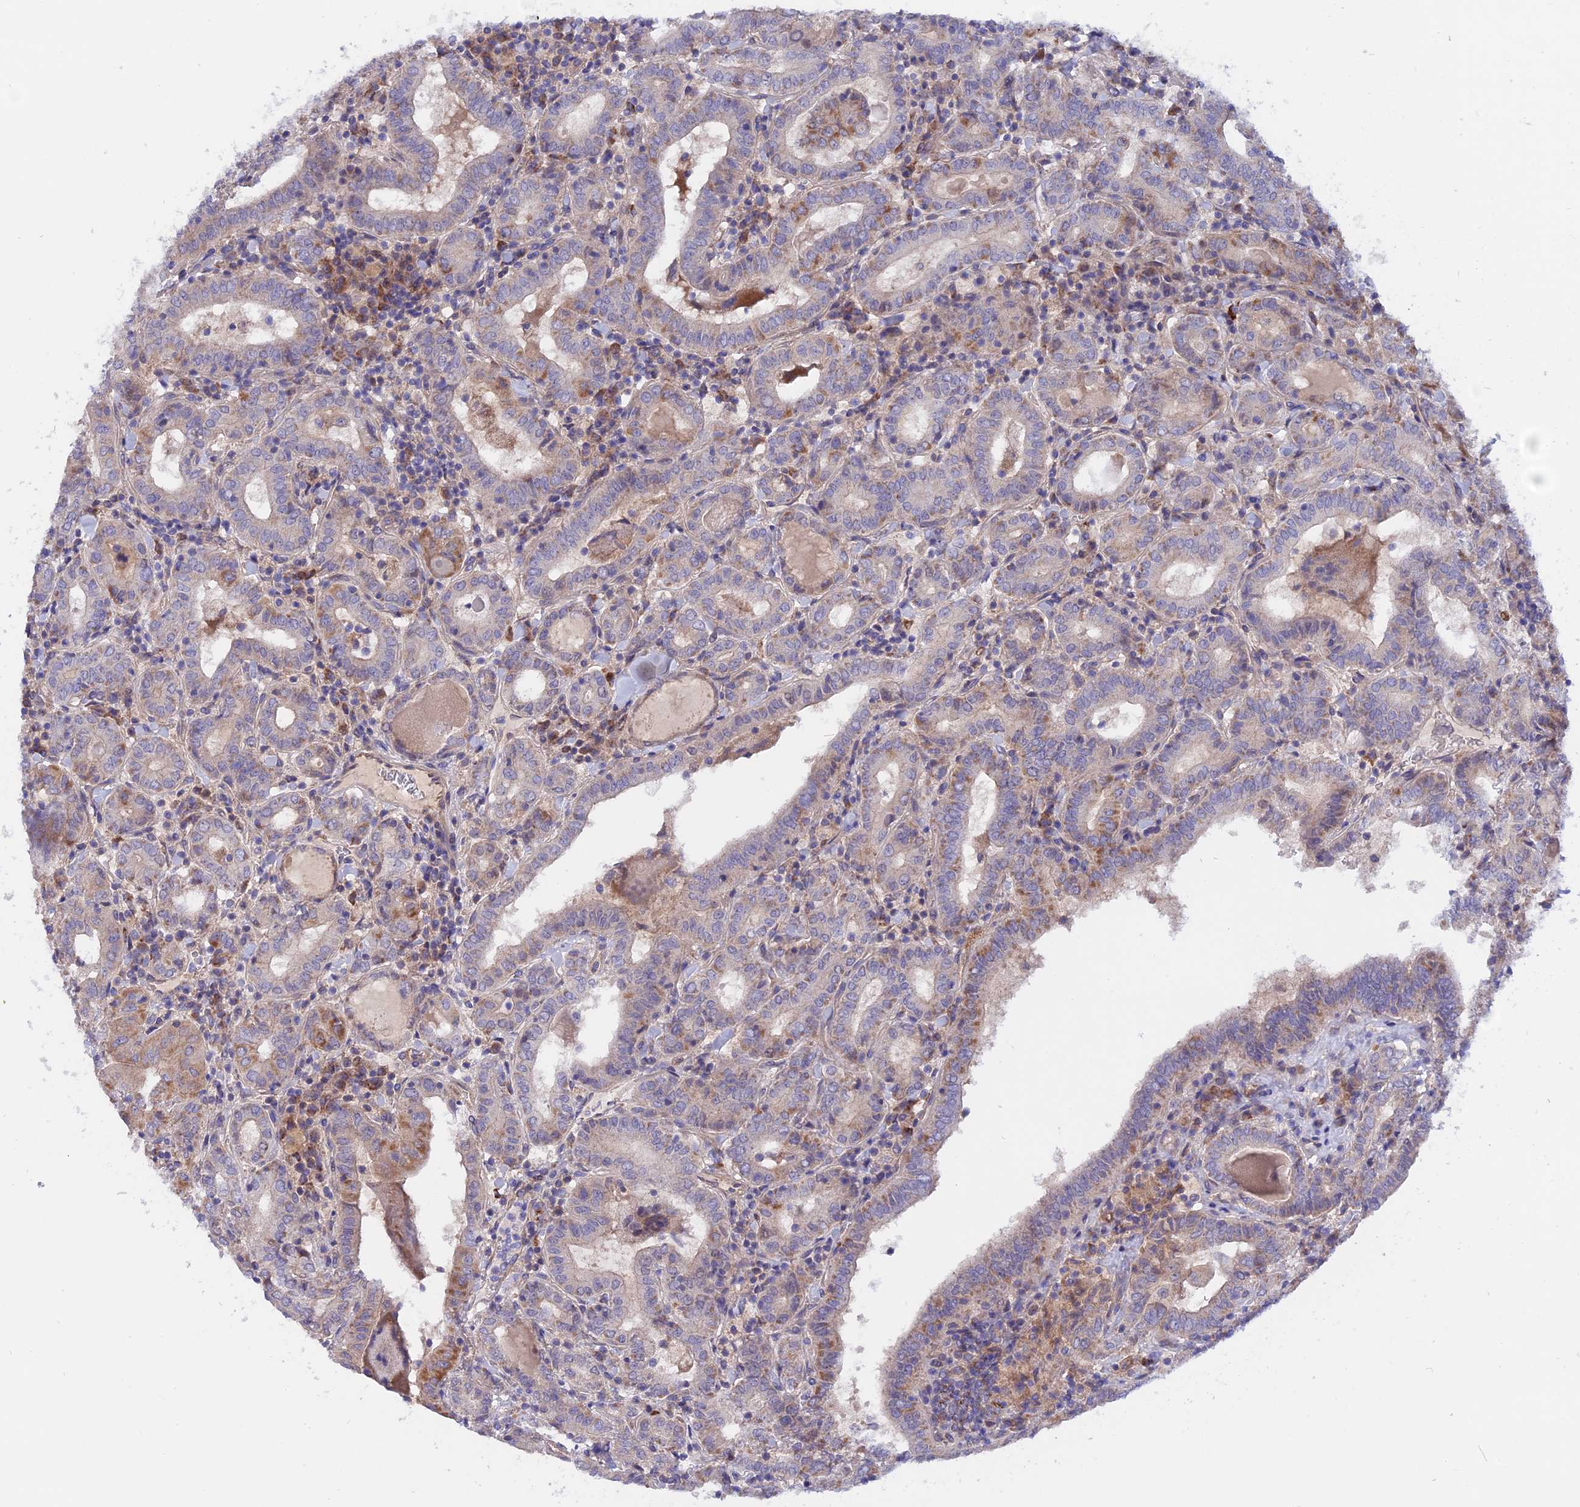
{"staining": {"intensity": "weak", "quantity": "<25%", "location": "cytoplasmic/membranous"}, "tissue": "thyroid cancer", "cell_type": "Tumor cells", "image_type": "cancer", "snomed": [{"axis": "morphology", "description": "Papillary adenocarcinoma, NOS"}, {"axis": "topography", "description": "Thyroid gland"}], "caption": "The image exhibits no staining of tumor cells in thyroid papillary adenocarcinoma.", "gene": "HYCC1", "patient": {"sex": "female", "age": 72}}